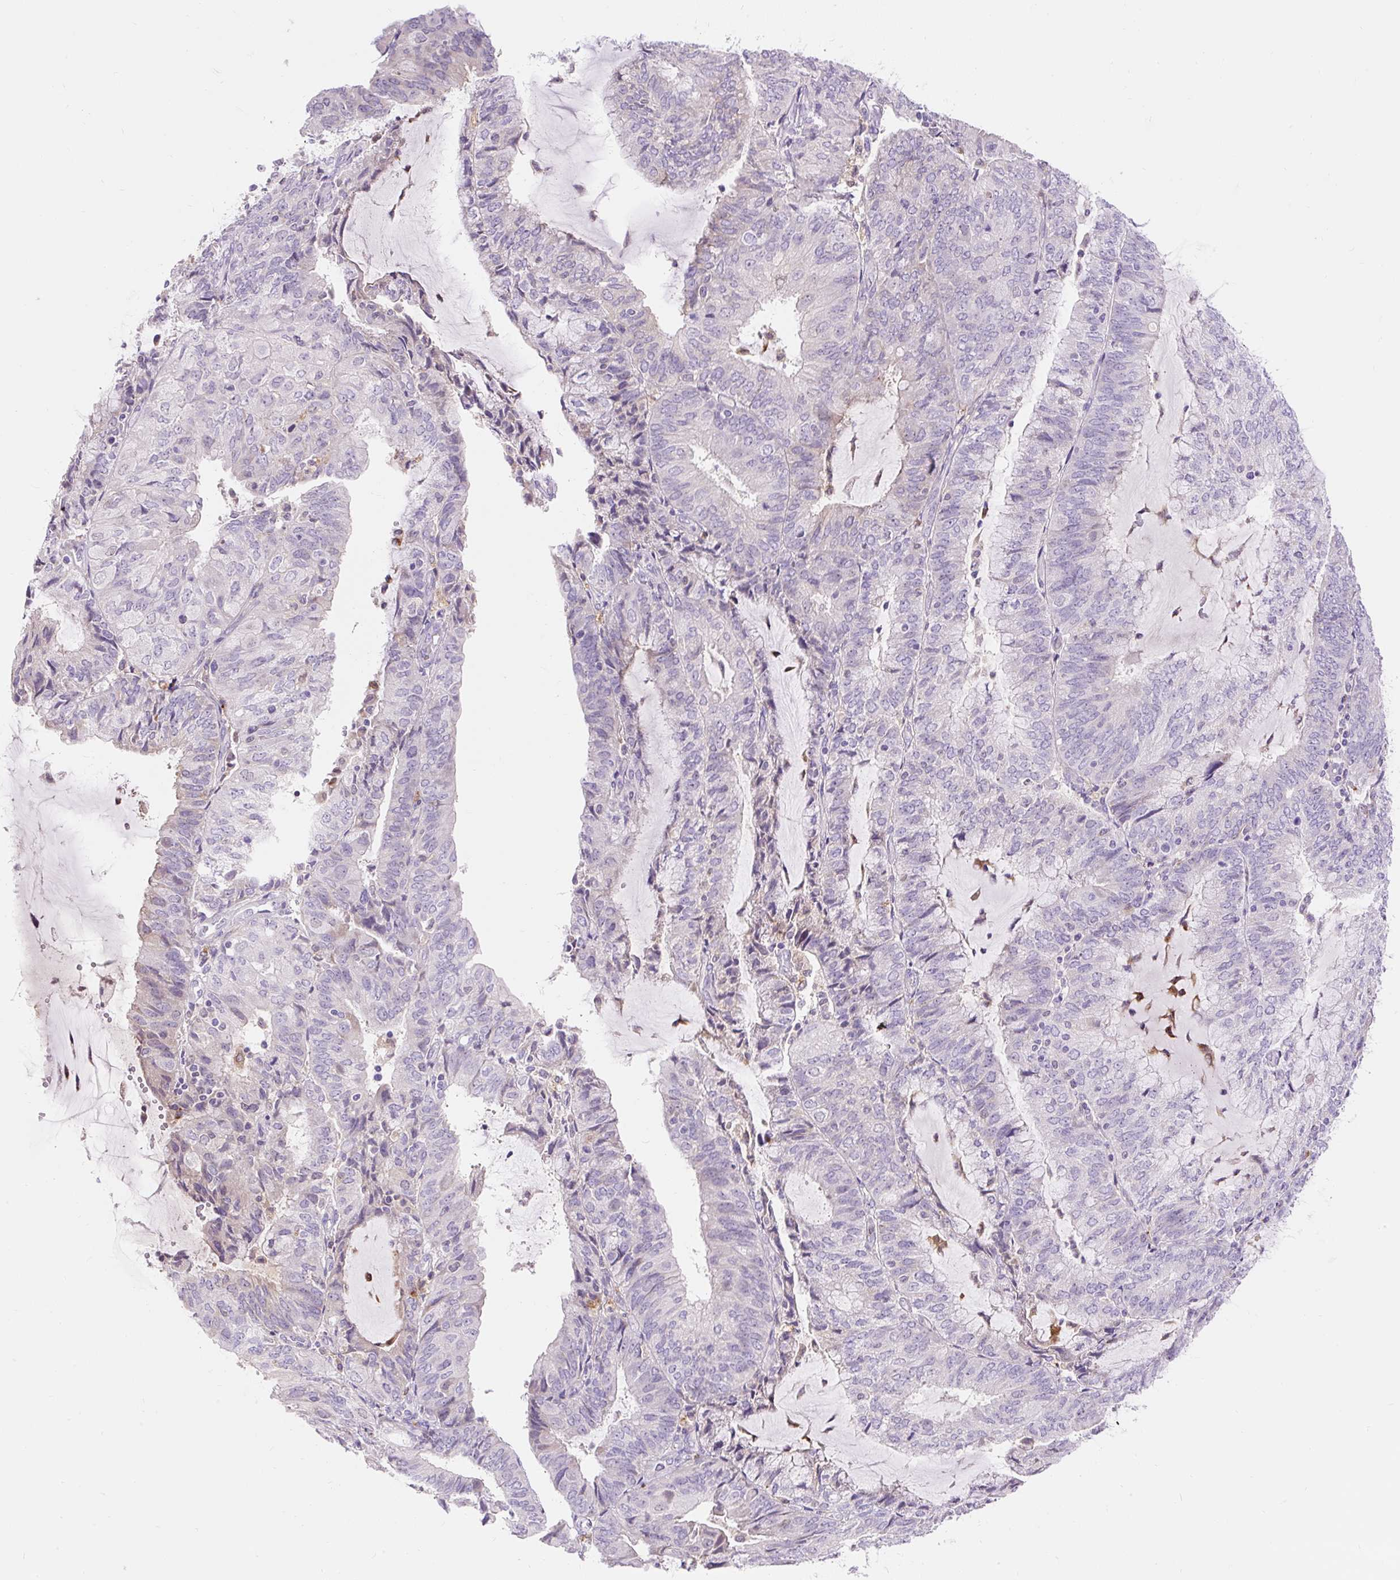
{"staining": {"intensity": "negative", "quantity": "none", "location": "none"}, "tissue": "endometrial cancer", "cell_type": "Tumor cells", "image_type": "cancer", "snomed": [{"axis": "morphology", "description": "Adenocarcinoma, NOS"}, {"axis": "topography", "description": "Endometrium"}], "caption": "Micrograph shows no significant protein staining in tumor cells of adenocarcinoma (endometrial).", "gene": "TMEM150C", "patient": {"sex": "female", "age": 81}}